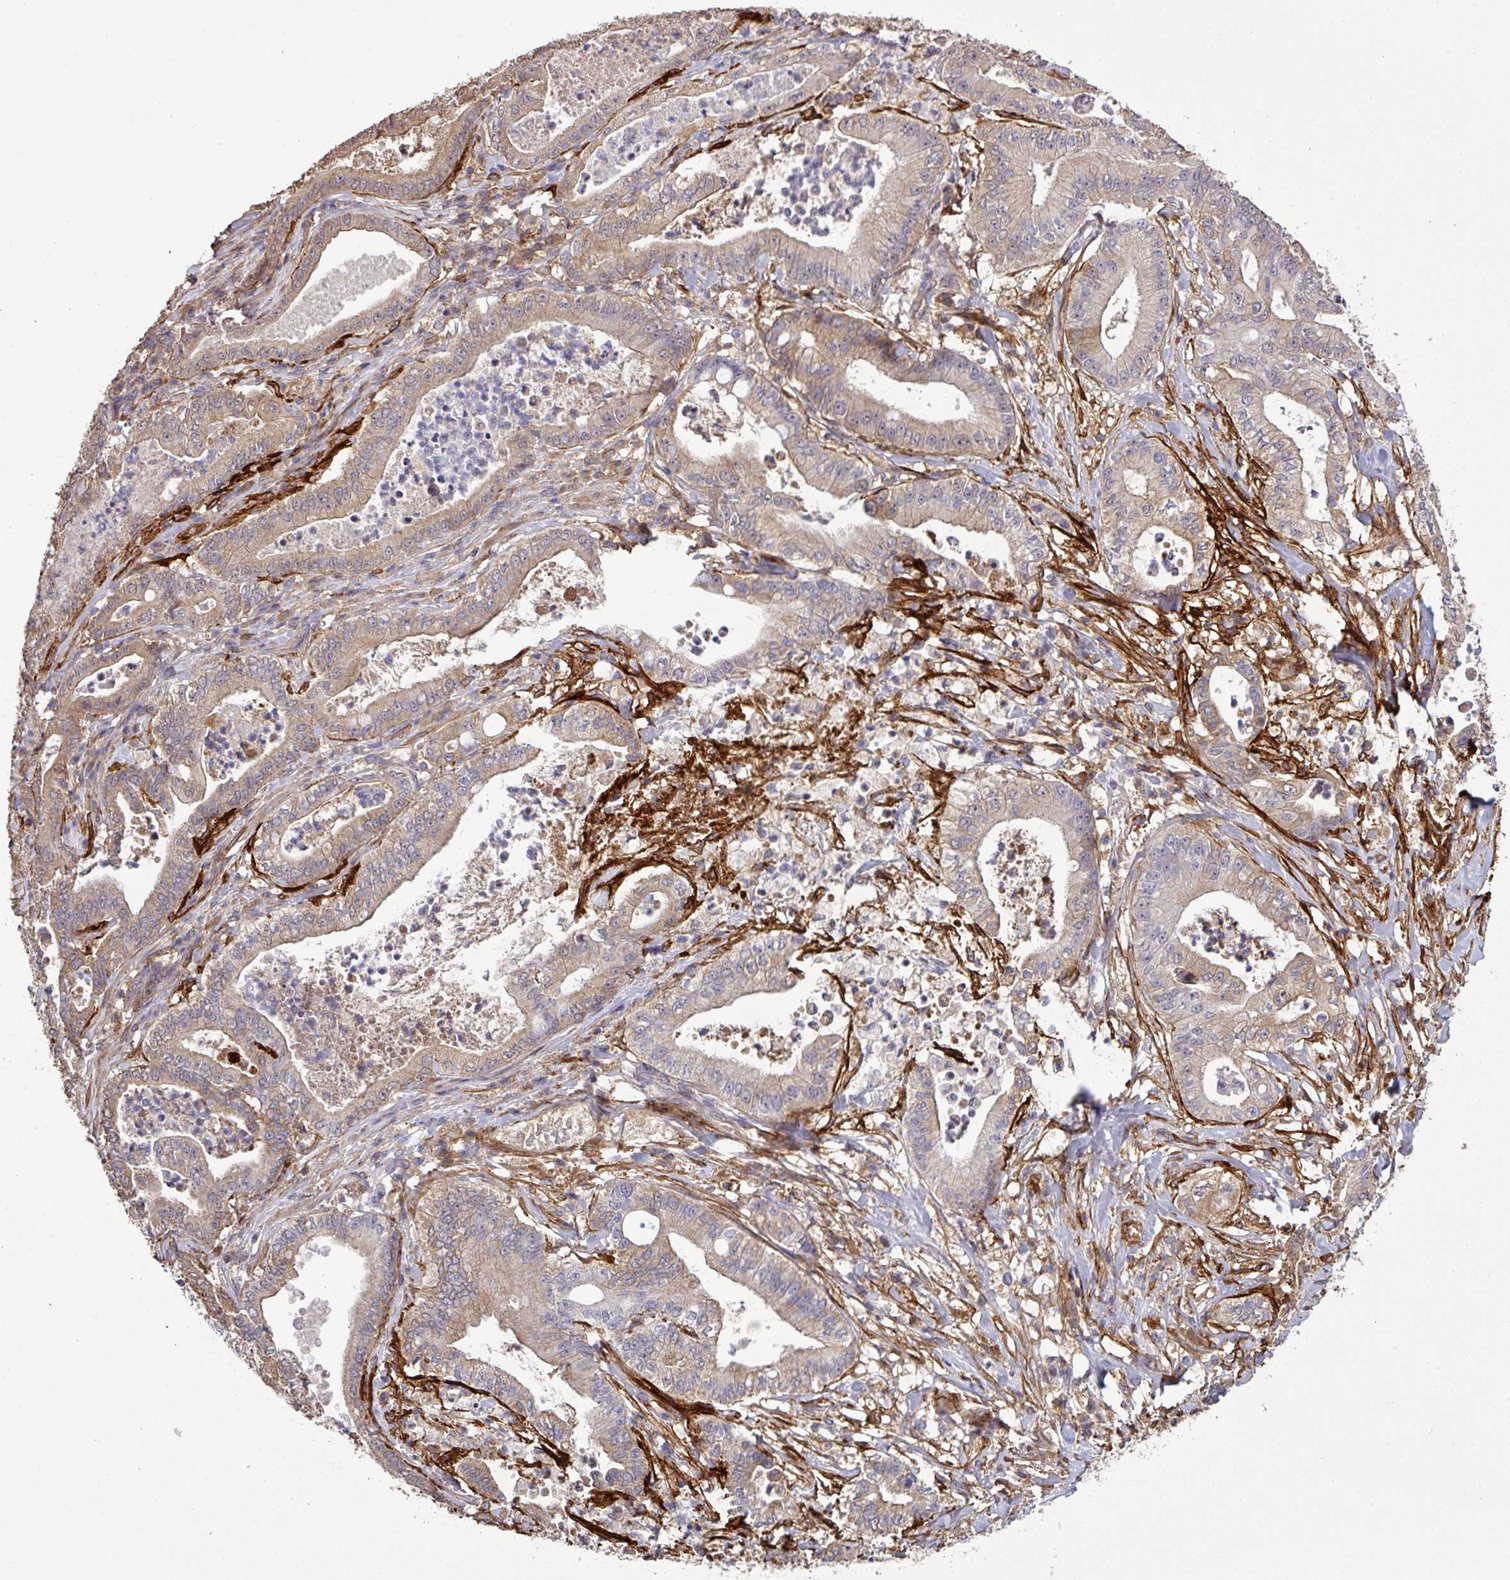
{"staining": {"intensity": "weak", "quantity": "25%-75%", "location": "cytoplasmic/membranous"}, "tissue": "pancreatic cancer", "cell_type": "Tumor cells", "image_type": "cancer", "snomed": [{"axis": "morphology", "description": "Adenocarcinoma, NOS"}, {"axis": "topography", "description": "Pancreas"}], "caption": "Brown immunohistochemical staining in adenocarcinoma (pancreatic) shows weak cytoplasmic/membranous staining in about 25%-75% of tumor cells.", "gene": "ISLR", "patient": {"sex": "male", "age": 71}}